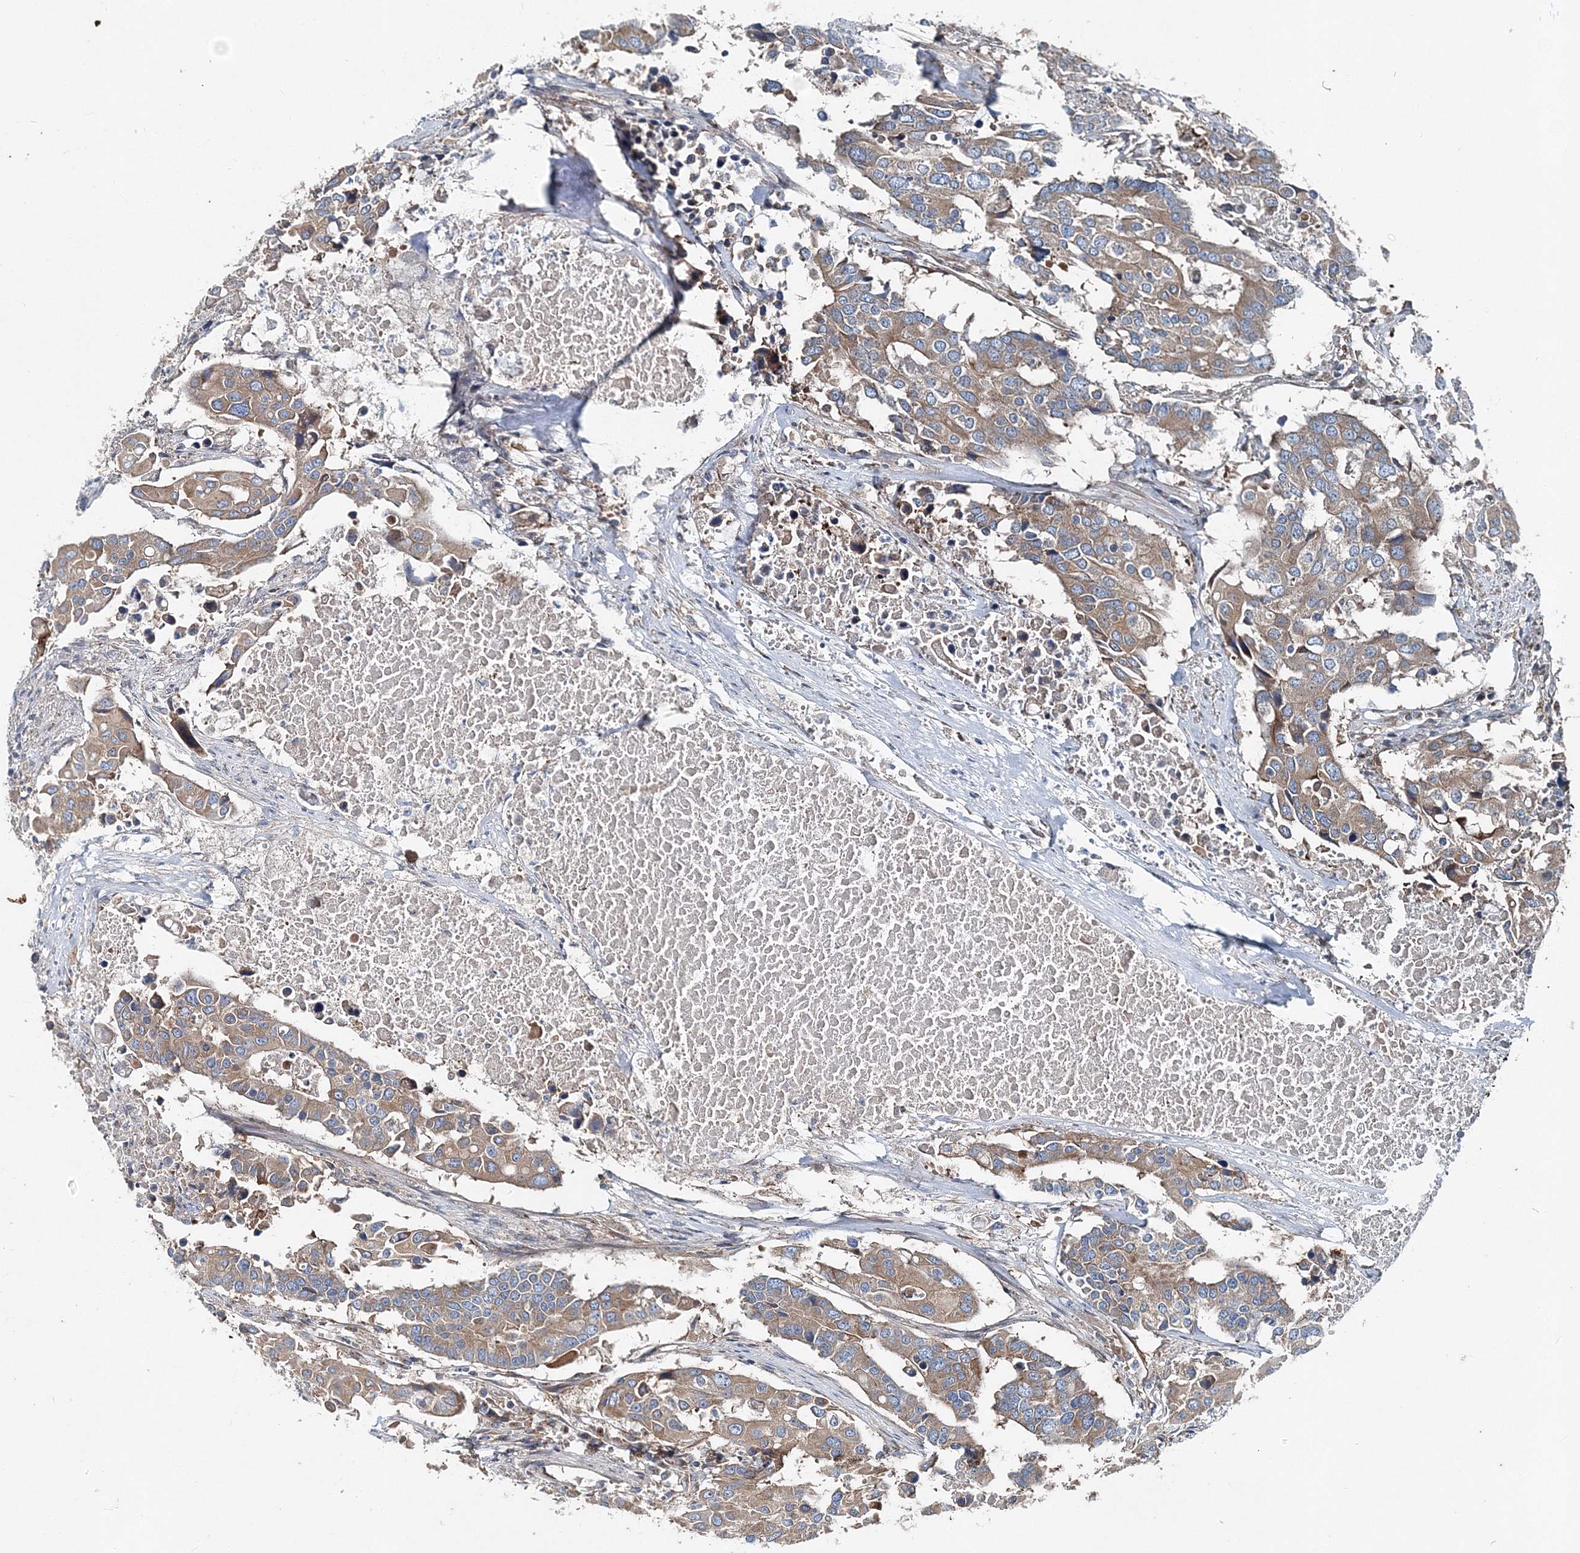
{"staining": {"intensity": "moderate", "quantity": ">75%", "location": "cytoplasmic/membranous"}, "tissue": "colorectal cancer", "cell_type": "Tumor cells", "image_type": "cancer", "snomed": [{"axis": "morphology", "description": "Adenocarcinoma, NOS"}, {"axis": "topography", "description": "Colon"}], "caption": "About >75% of tumor cells in colorectal cancer demonstrate moderate cytoplasmic/membranous protein positivity as visualized by brown immunohistochemical staining.", "gene": "MPHOSPH9", "patient": {"sex": "male", "age": 77}}